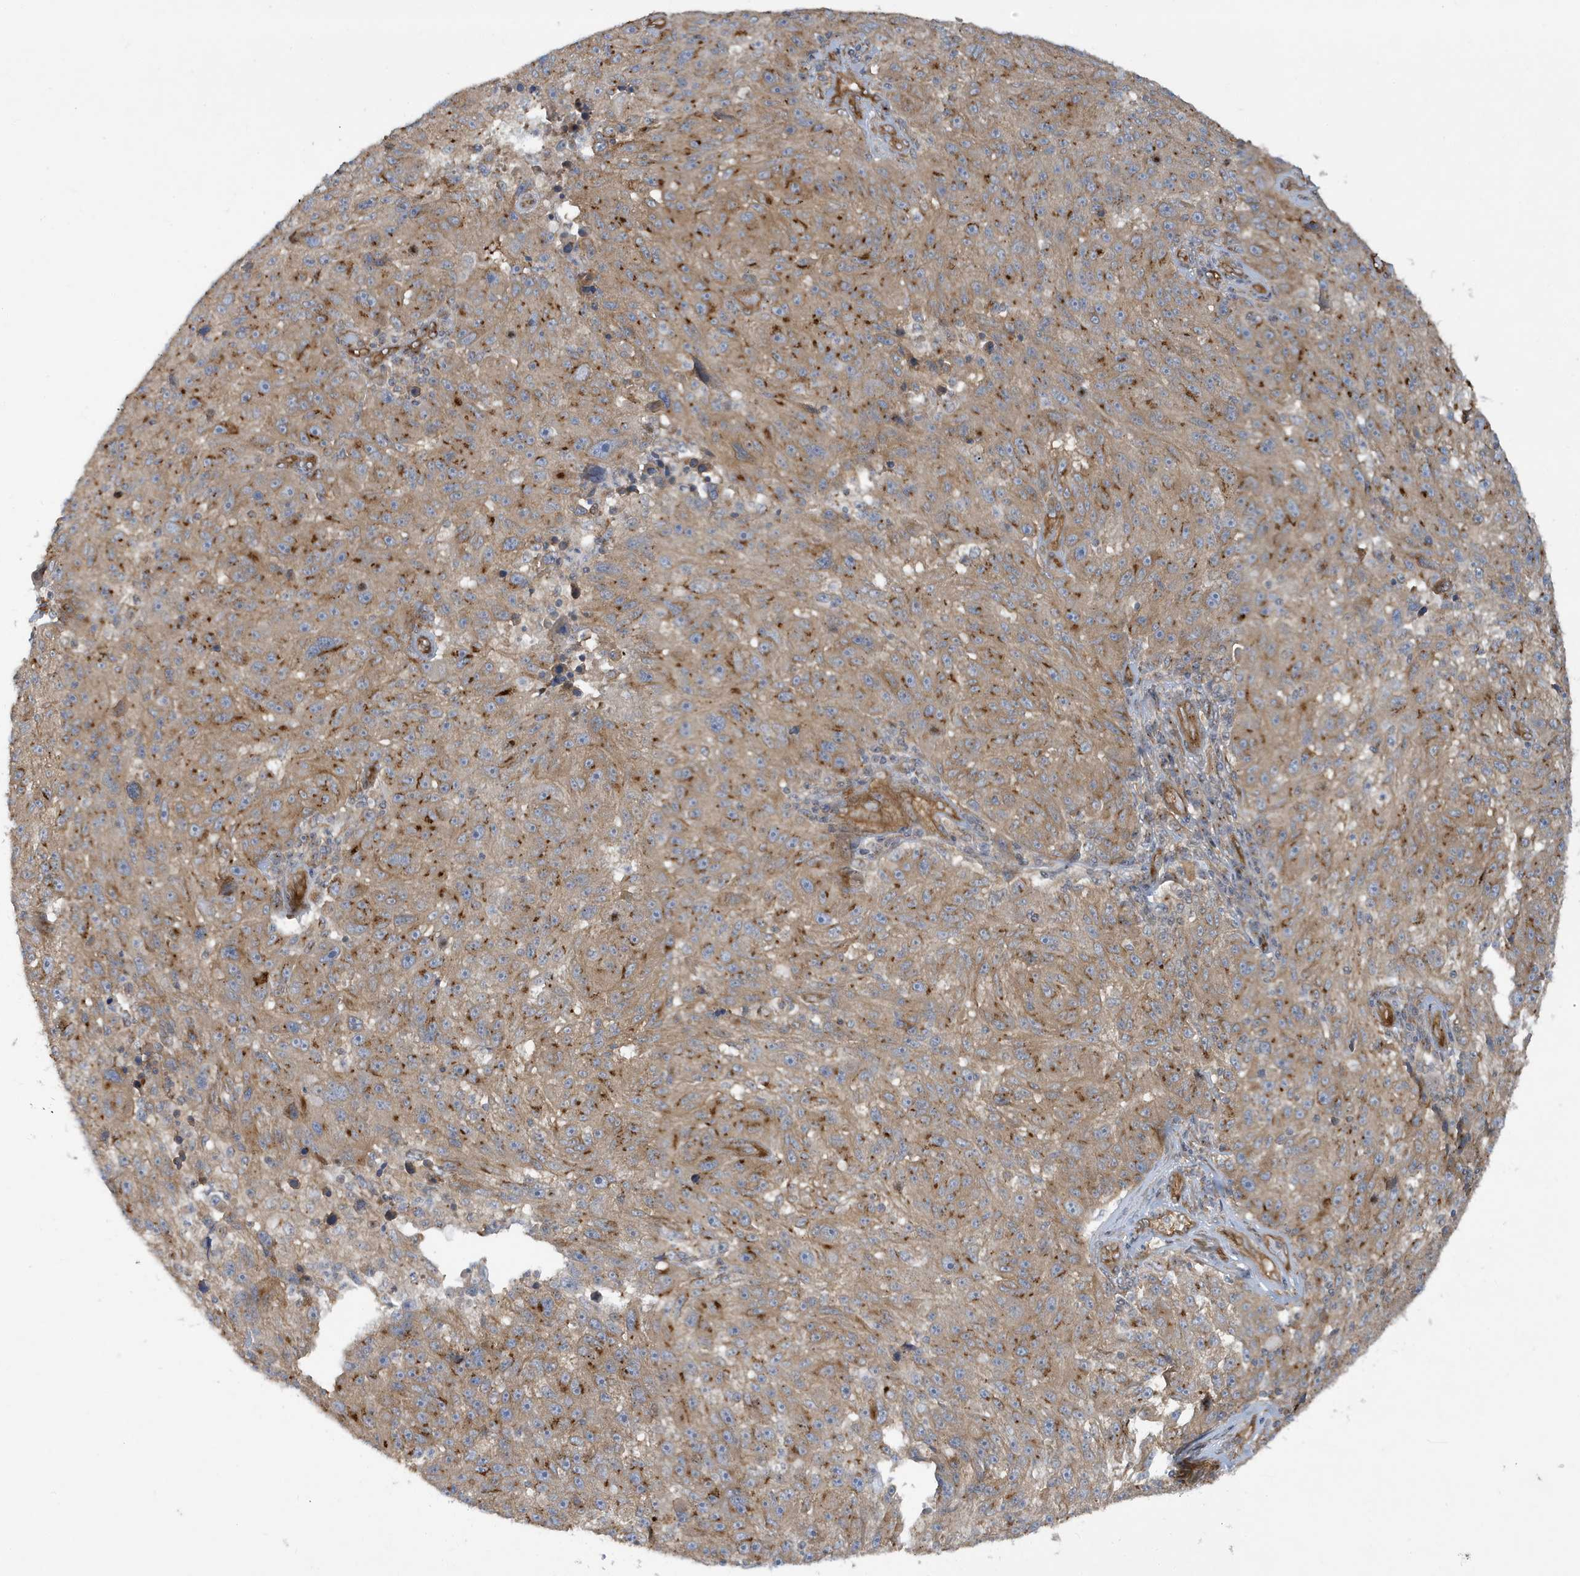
{"staining": {"intensity": "moderate", "quantity": ">75%", "location": "cytoplasmic/membranous"}, "tissue": "melanoma", "cell_type": "Tumor cells", "image_type": "cancer", "snomed": [{"axis": "morphology", "description": "Malignant melanoma, NOS"}, {"axis": "topography", "description": "Skin"}], "caption": "Melanoma tissue reveals moderate cytoplasmic/membranous expression in approximately >75% of tumor cells", "gene": "ATP23", "patient": {"sex": "male", "age": 53}}